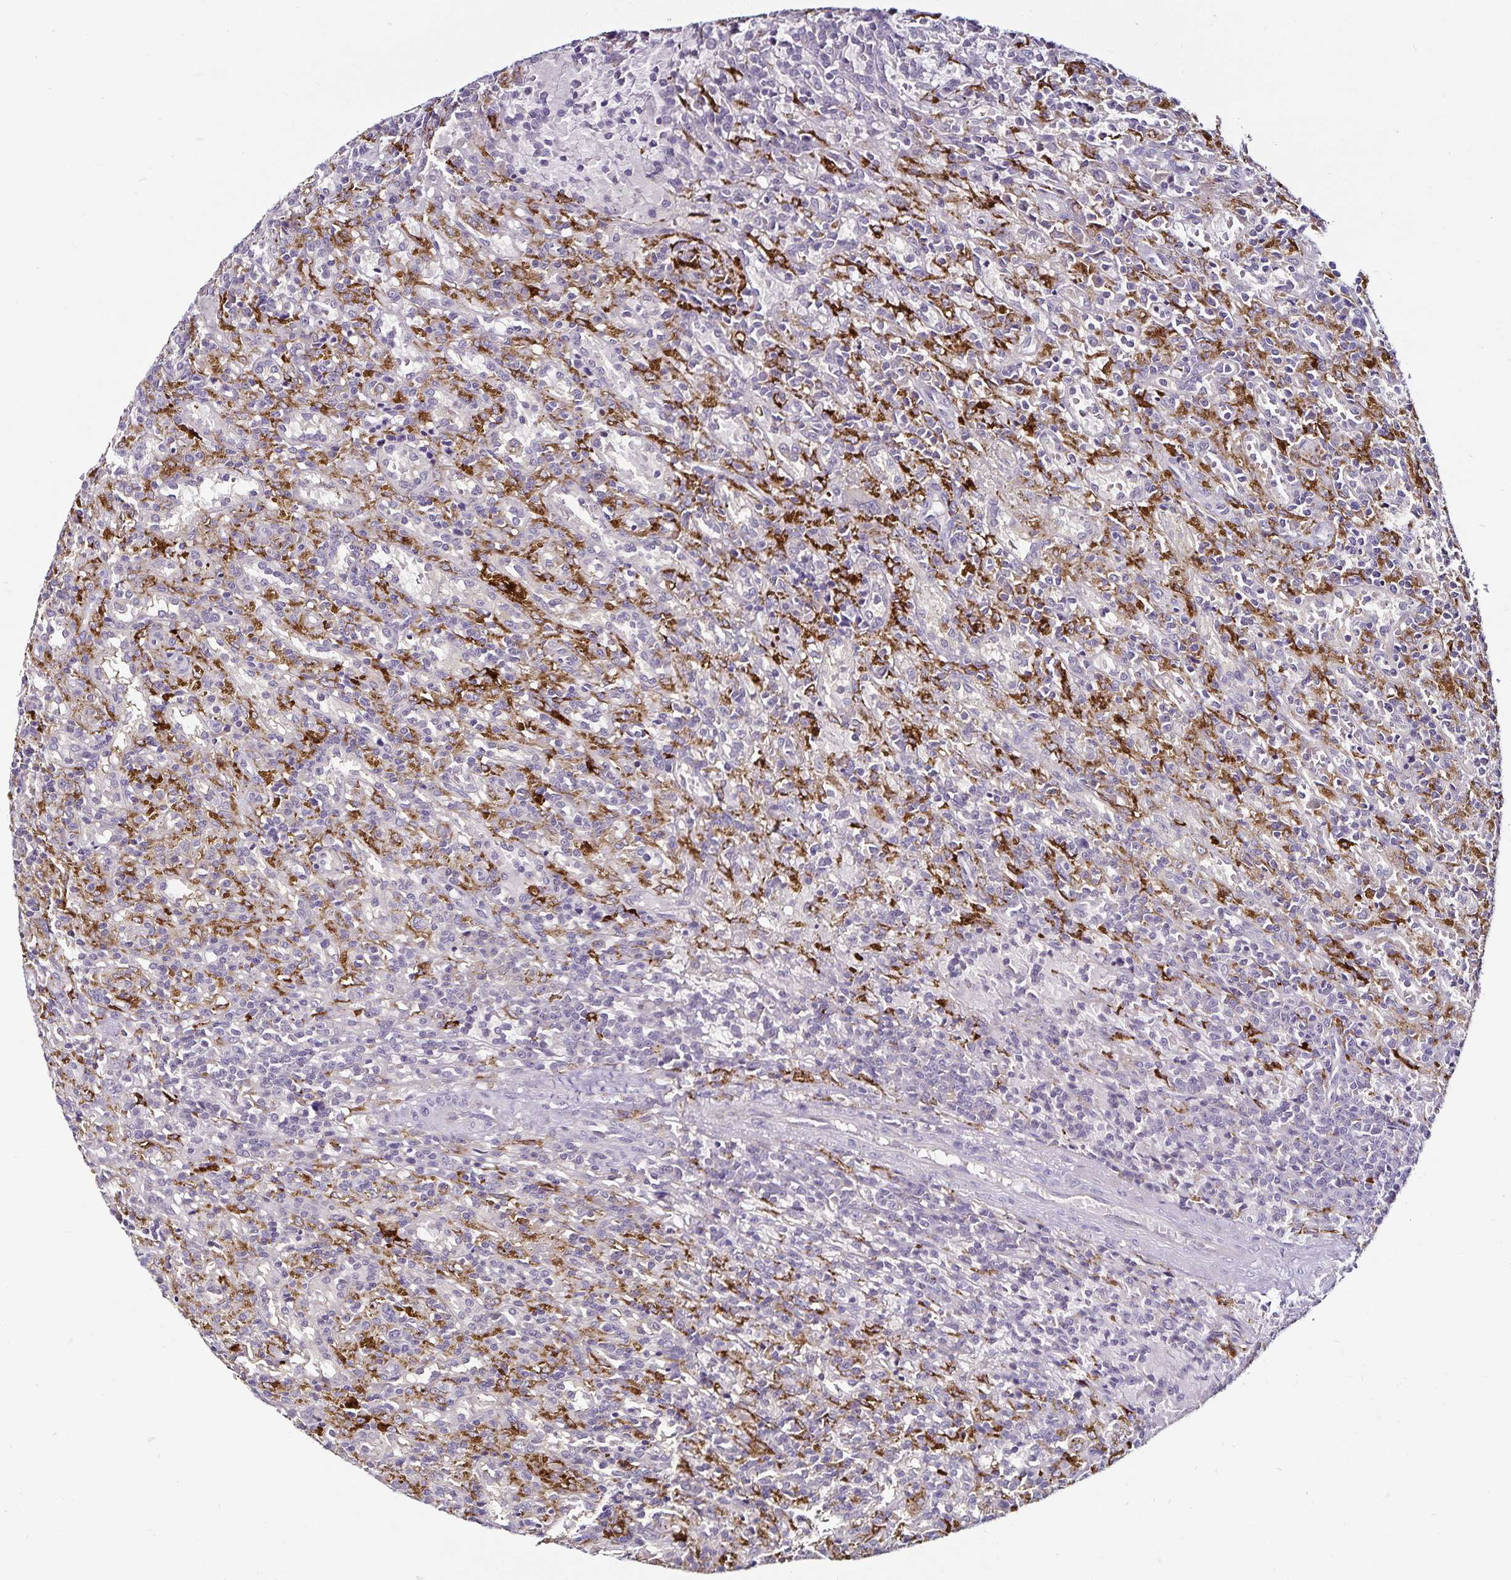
{"staining": {"intensity": "negative", "quantity": "none", "location": "none"}, "tissue": "lymphoma", "cell_type": "Tumor cells", "image_type": "cancer", "snomed": [{"axis": "morphology", "description": "Malignant lymphoma, non-Hodgkin's type, Low grade"}, {"axis": "topography", "description": "Spleen"}], "caption": "Malignant lymphoma, non-Hodgkin's type (low-grade) stained for a protein using IHC displays no expression tumor cells.", "gene": "ACSL5", "patient": {"sex": "female", "age": 65}}